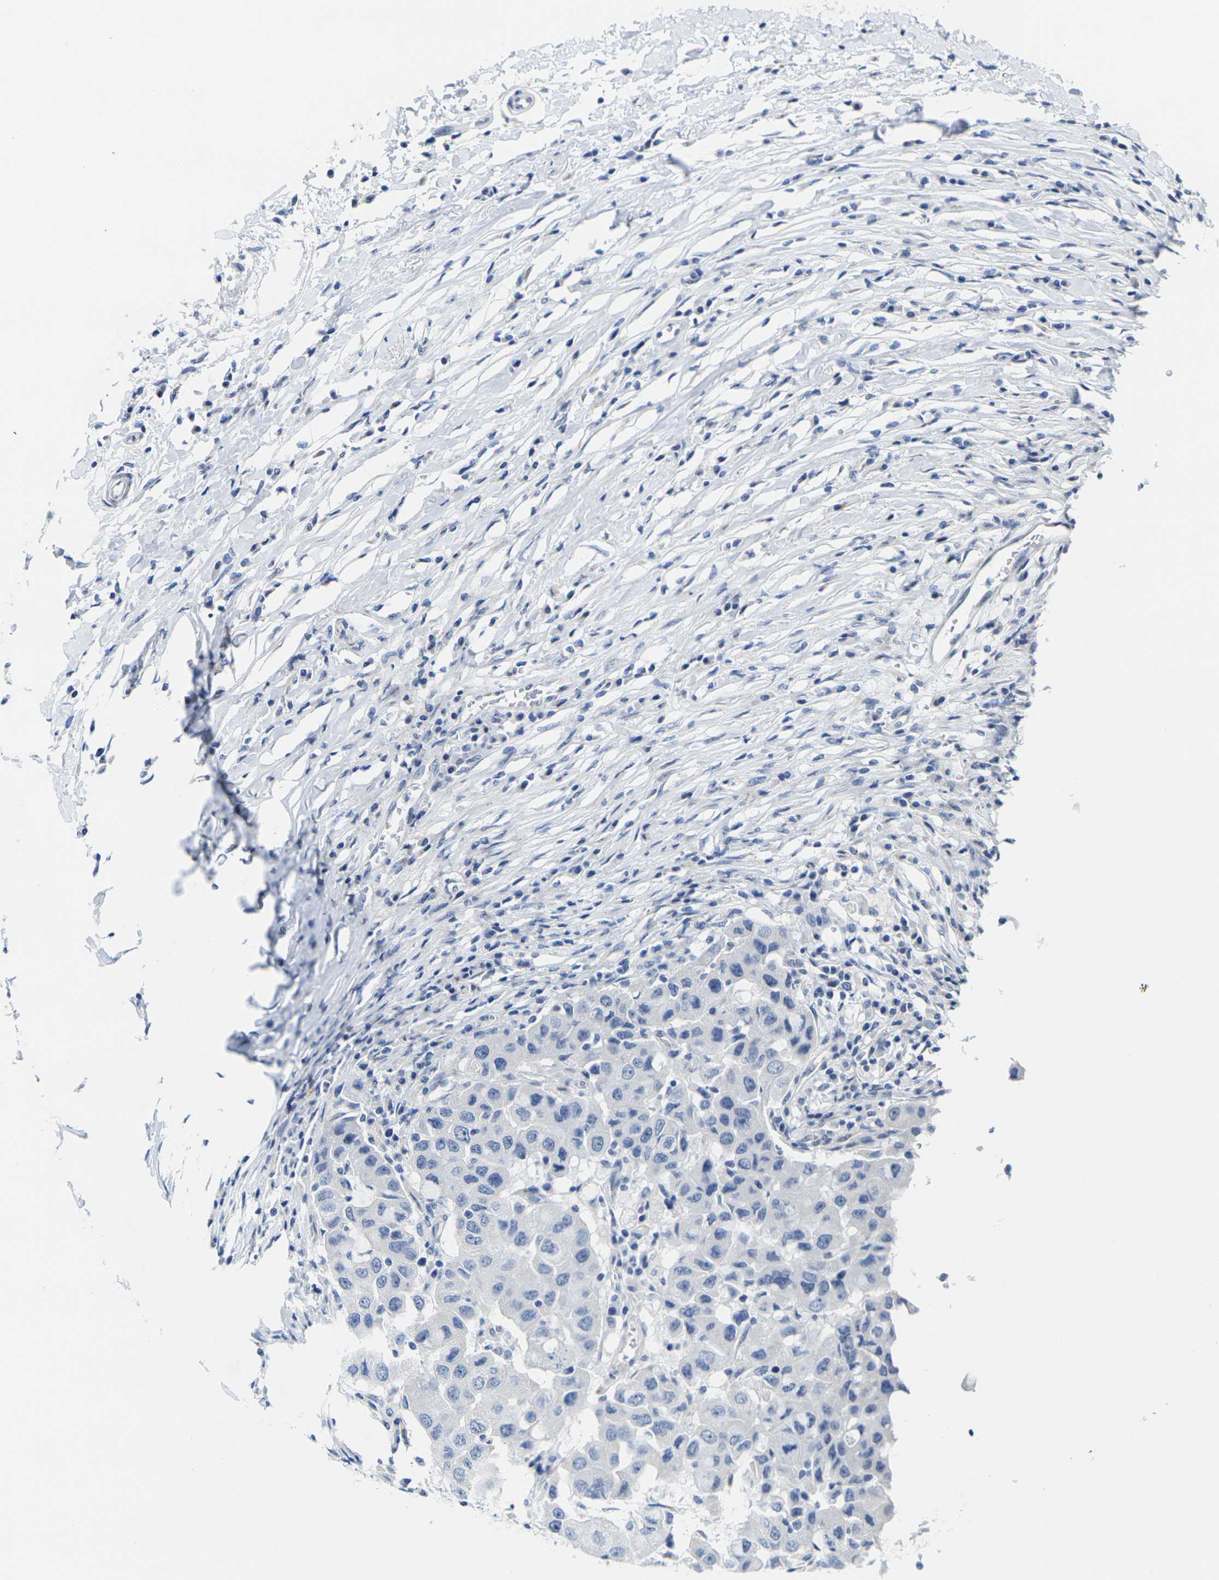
{"staining": {"intensity": "negative", "quantity": "none", "location": "none"}, "tissue": "breast cancer", "cell_type": "Tumor cells", "image_type": "cancer", "snomed": [{"axis": "morphology", "description": "Duct carcinoma"}, {"axis": "topography", "description": "Breast"}], "caption": "DAB (3,3'-diaminobenzidine) immunohistochemical staining of human infiltrating ductal carcinoma (breast) reveals no significant positivity in tumor cells. (IHC, brightfield microscopy, high magnification).", "gene": "CRK", "patient": {"sex": "female", "age": 27}}